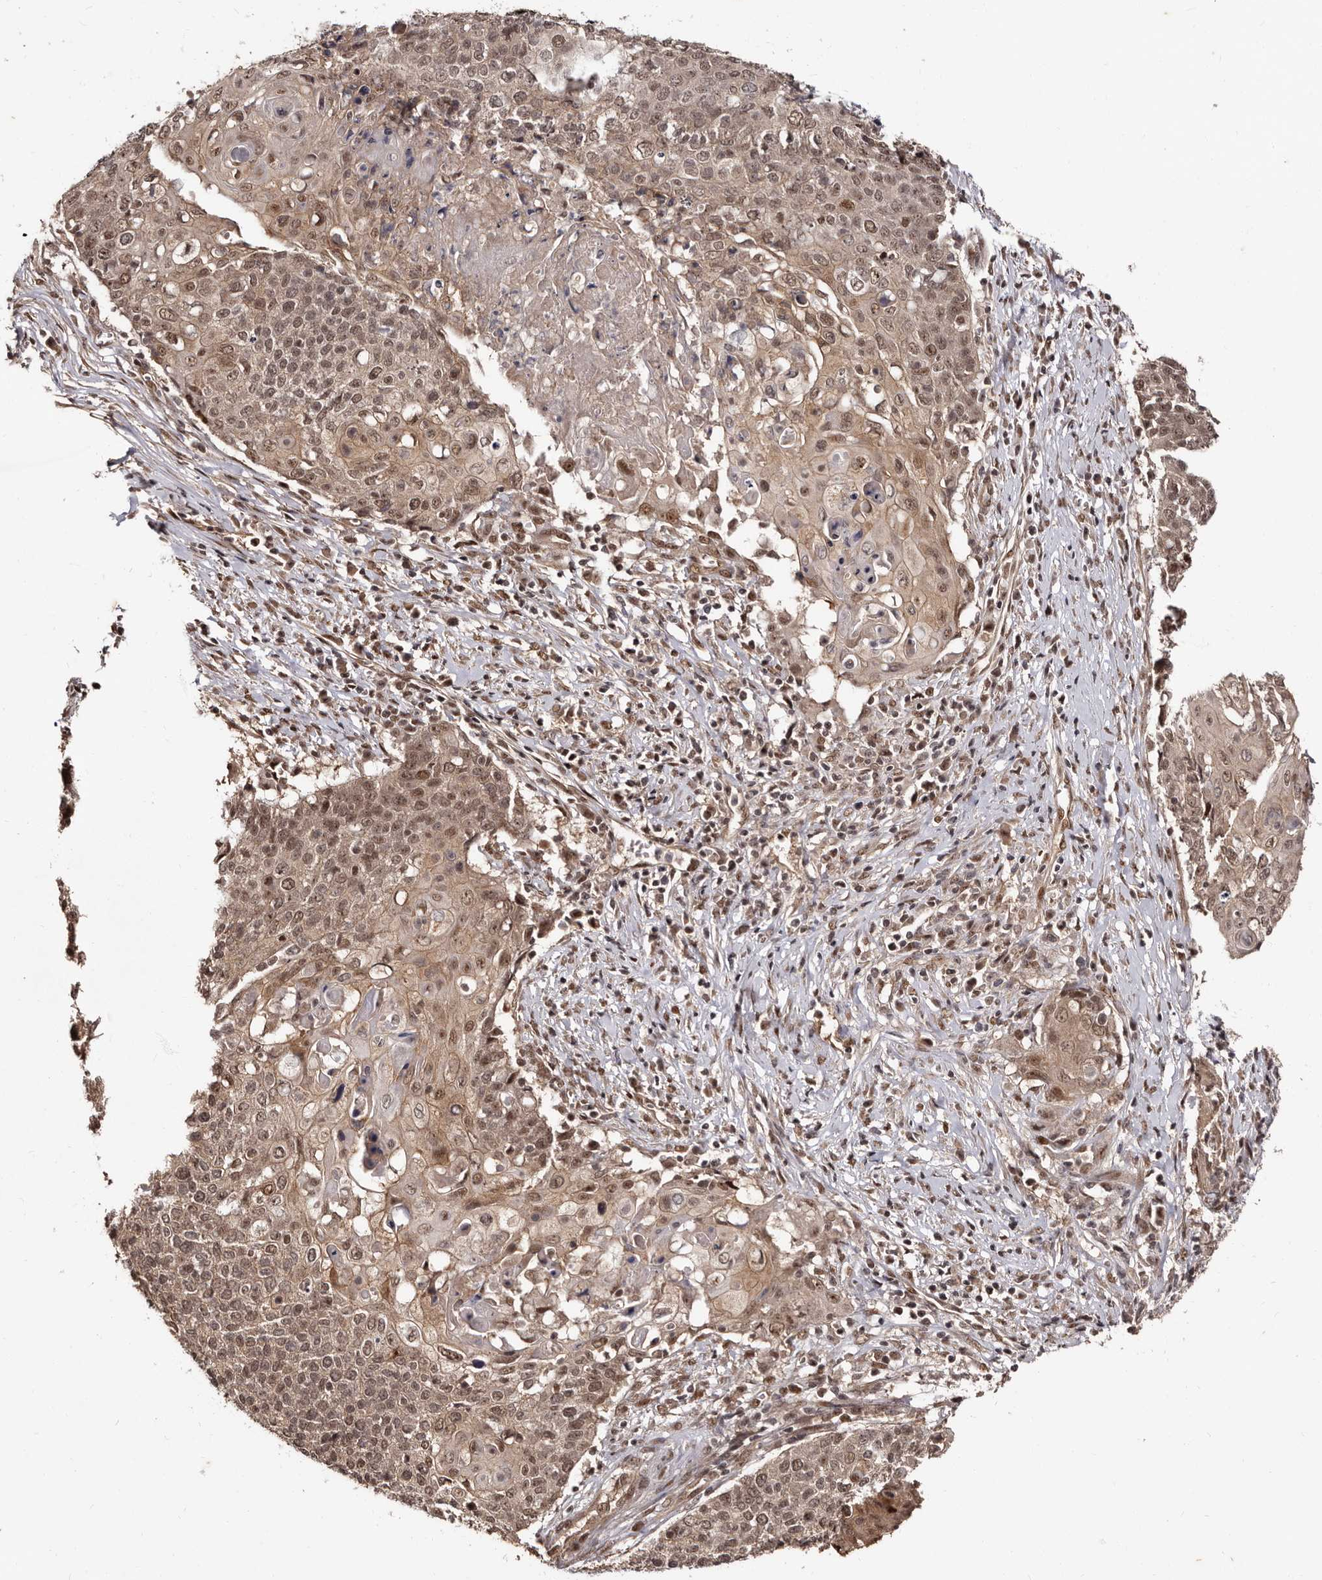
{"staining": {"intensity": "moderate", "quantity": ">75%", "location": "cytoplasmic/membranous,nuclear"}, "tissue": "cervical cancer", "cell_type": "Tumor cells", "image_type": "cancer", "snomed": [{"axis": "morphology", "description": "Squamous cell carcinoma, NOS"}, {"axis": "topography", "description": "Cervix"}], "caption": "An image of human cervical cancer stained for a protein displays moderate cytoplasmic/membranous and nuclear brown staining in tumor cells. Ihc stains the protein in brown and the nuclei are stained blue.", "gene": "TBC1D22B", "patient": {"sex": "female", "age": 39}}